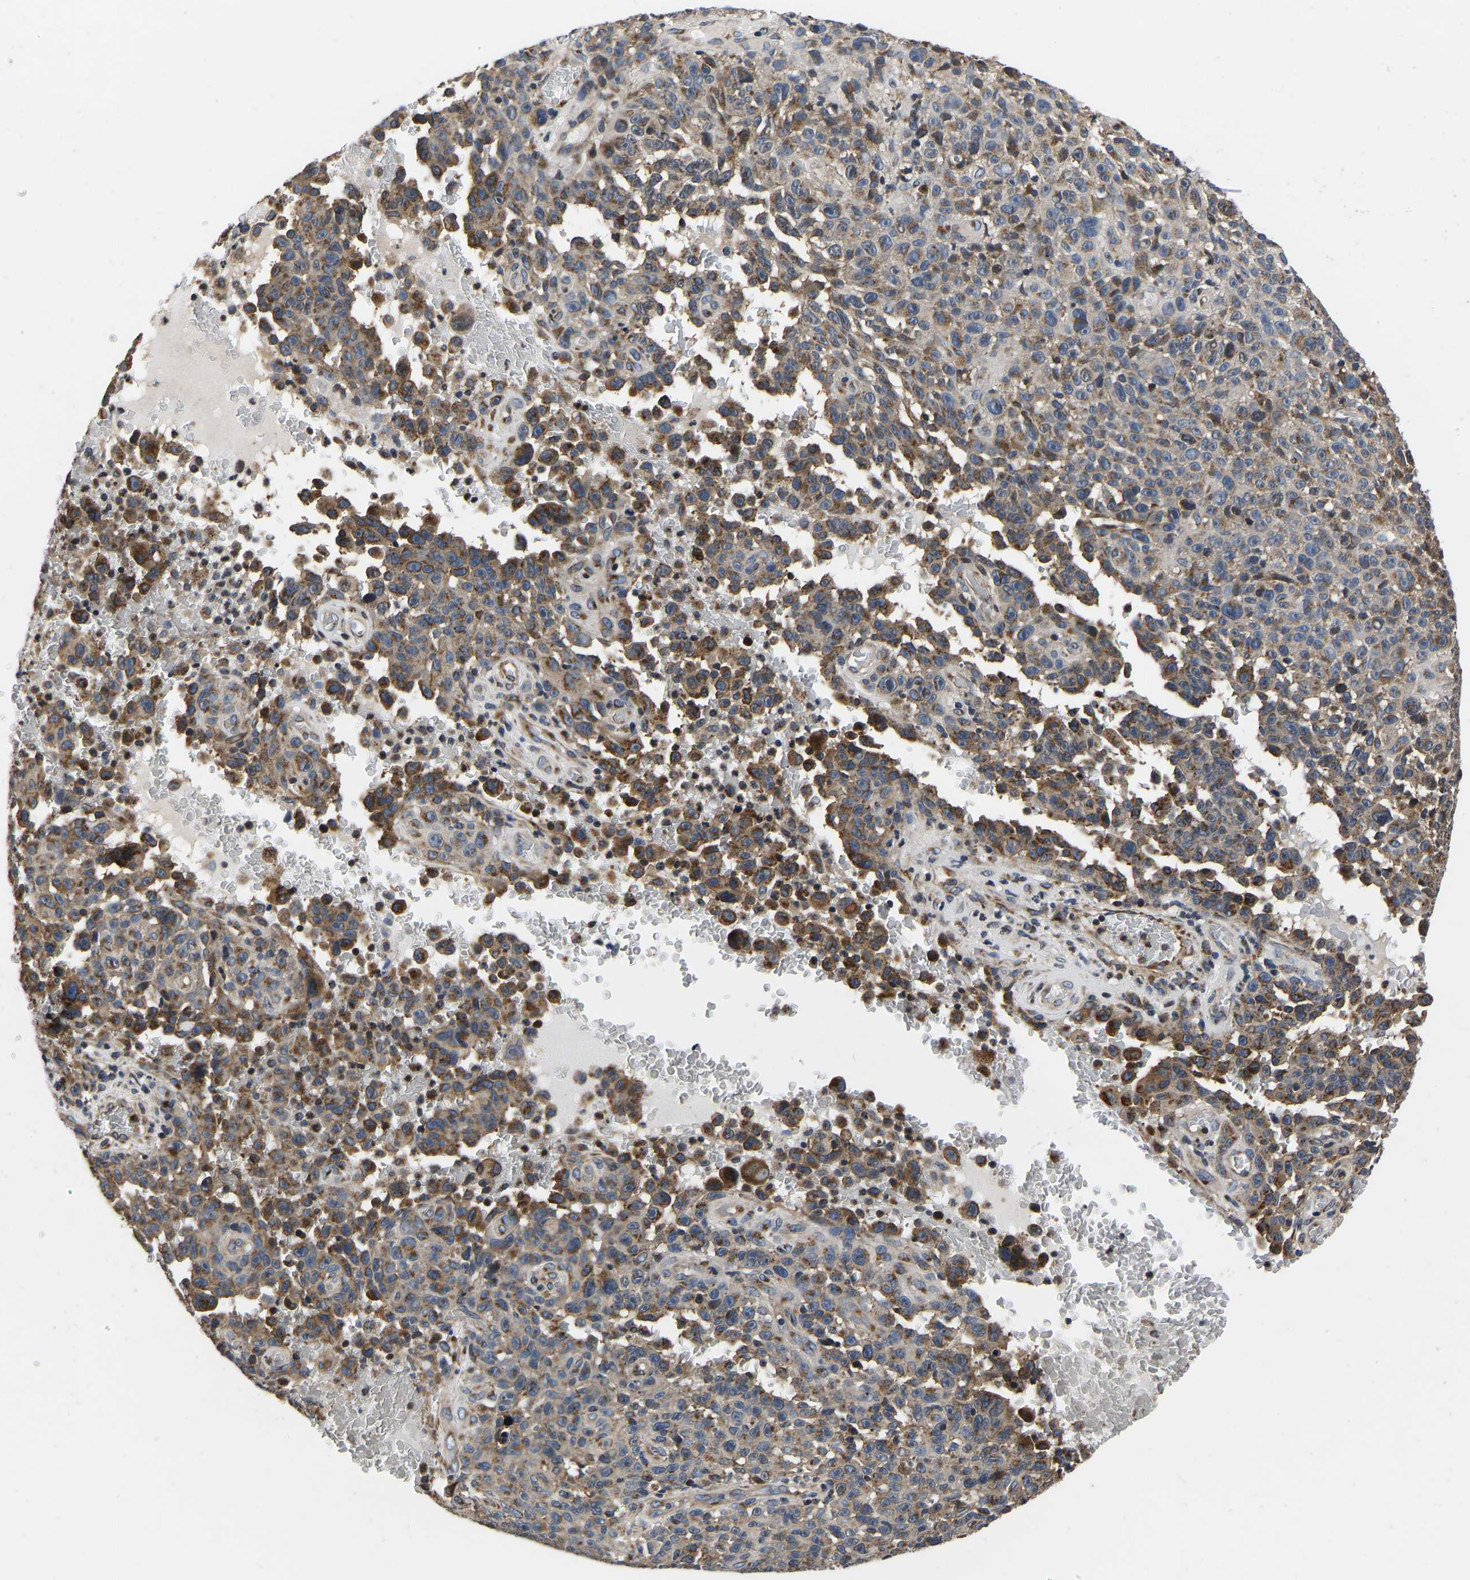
{"staining": {"intensity": "moderate", "quantity": ">75%", "location": "cytoplasmic/membranous"}, "tissue": "melanoma", "cell_type": "Tumor cells", "image_type": "cancer", "snomed": [{"axis": "morphology", "description": "Malignant melanoma, NOS"}, {"axis": "topography", "description": "Skin"}], "caption": "The photomicrograph displays a brown stain indicating the presence of a protein in the cytoplasmic/membranous of tumor cells in malignant melanoma.", "gene": "RABAC1", "patient": {"sex": "female", "age": 82}}